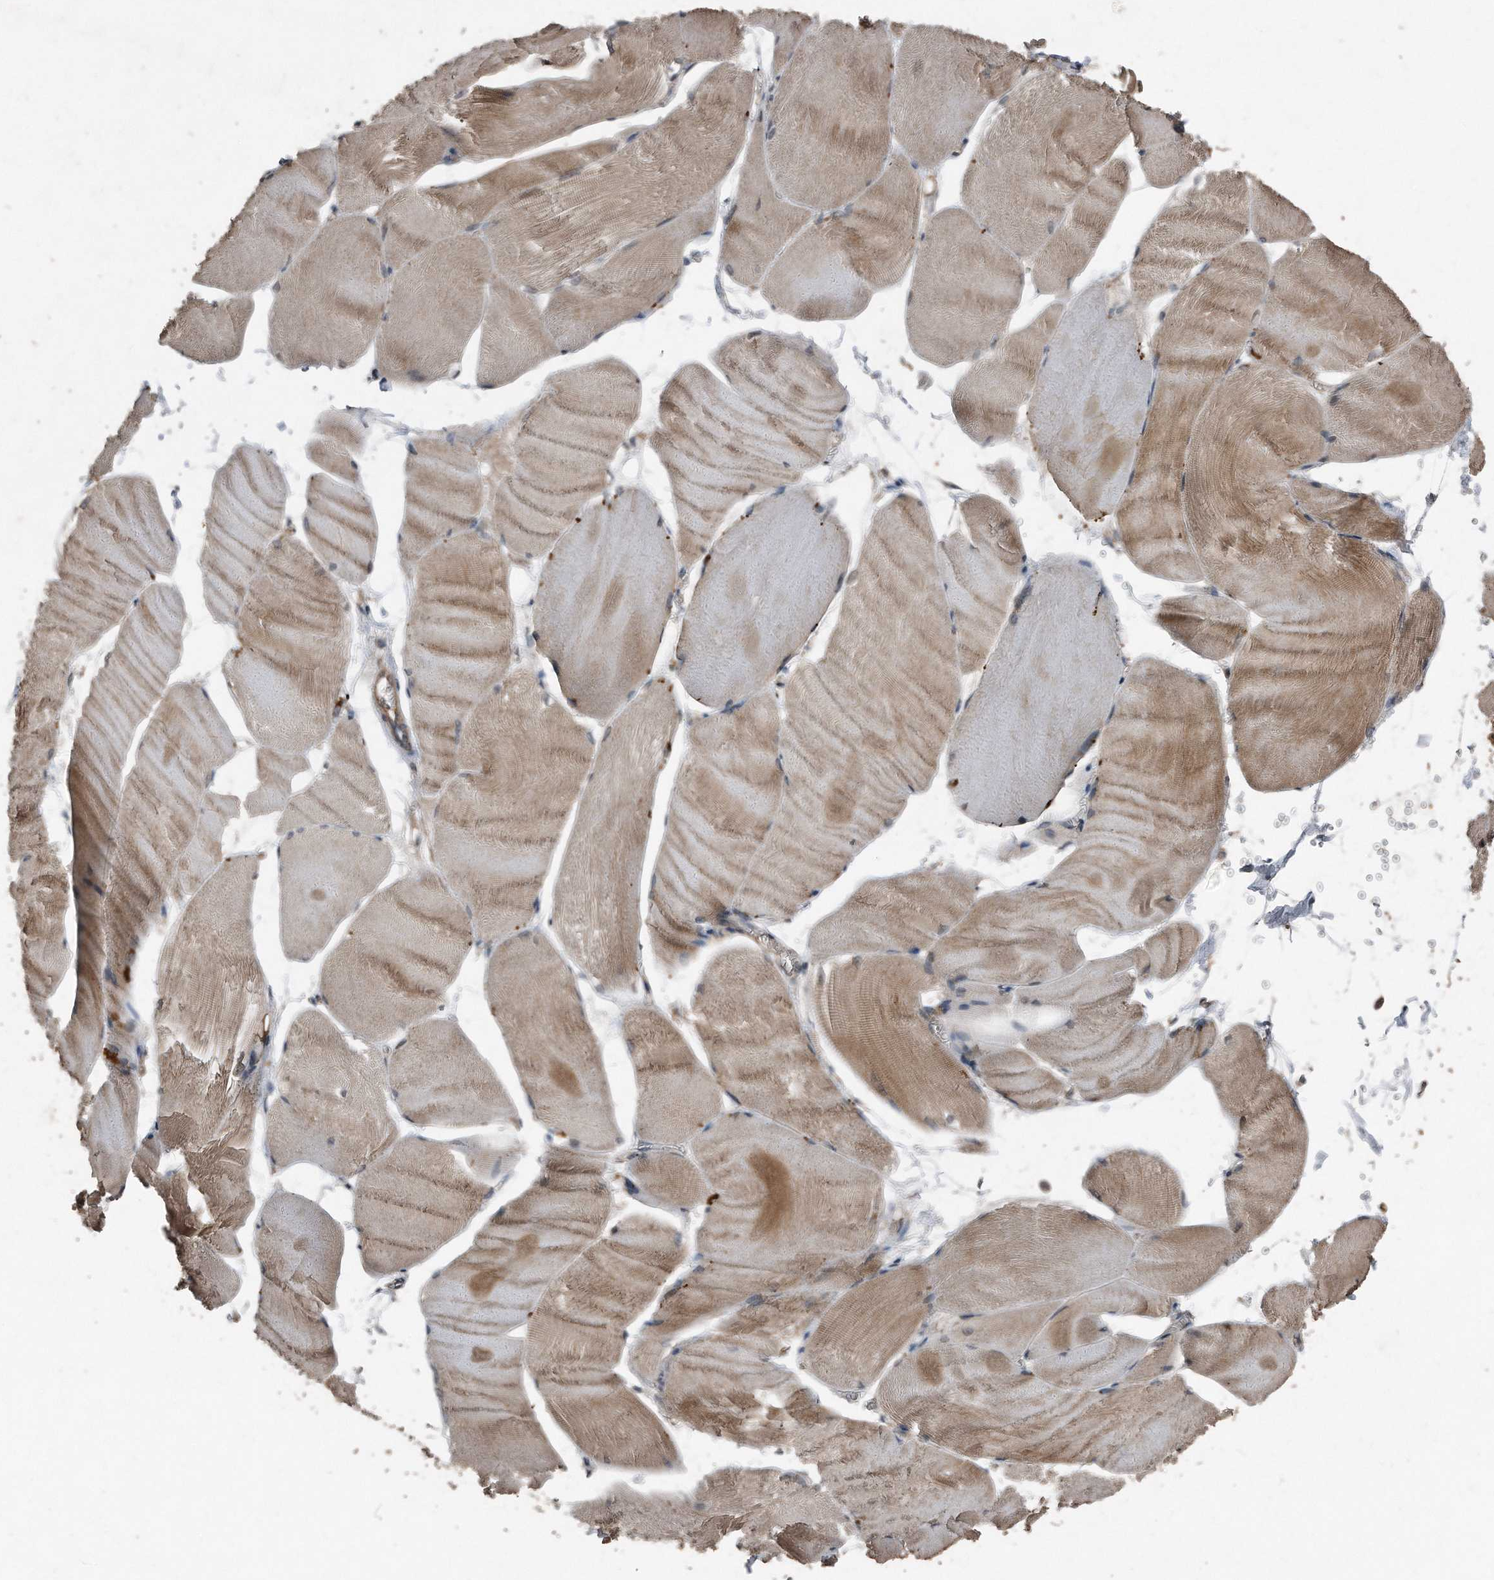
{"staining": {"intensity": "moderate", "quantity": ">75%", "location": "cytoplasmic/membranous"}, "tissue": "skeletal muscle", "cell_type": "Myocytes", "image_type": "normal", "snomed": [{"axis": "morphology", "description": "Normal tissue, NOS"}, {"axis": "morphology", "description": "Basal cell carcinoma"}, {"axis": "topography", "description": "Skeletal muscle"}], "caption": "Skeletal muscle stained with immunohistochemistry (IHC) shows moderate cytoplasmic/membranous positivity in about >75% of myocytes.", "gene": "ANKRD10", "patient": {"sex": "female", "age": 64}}